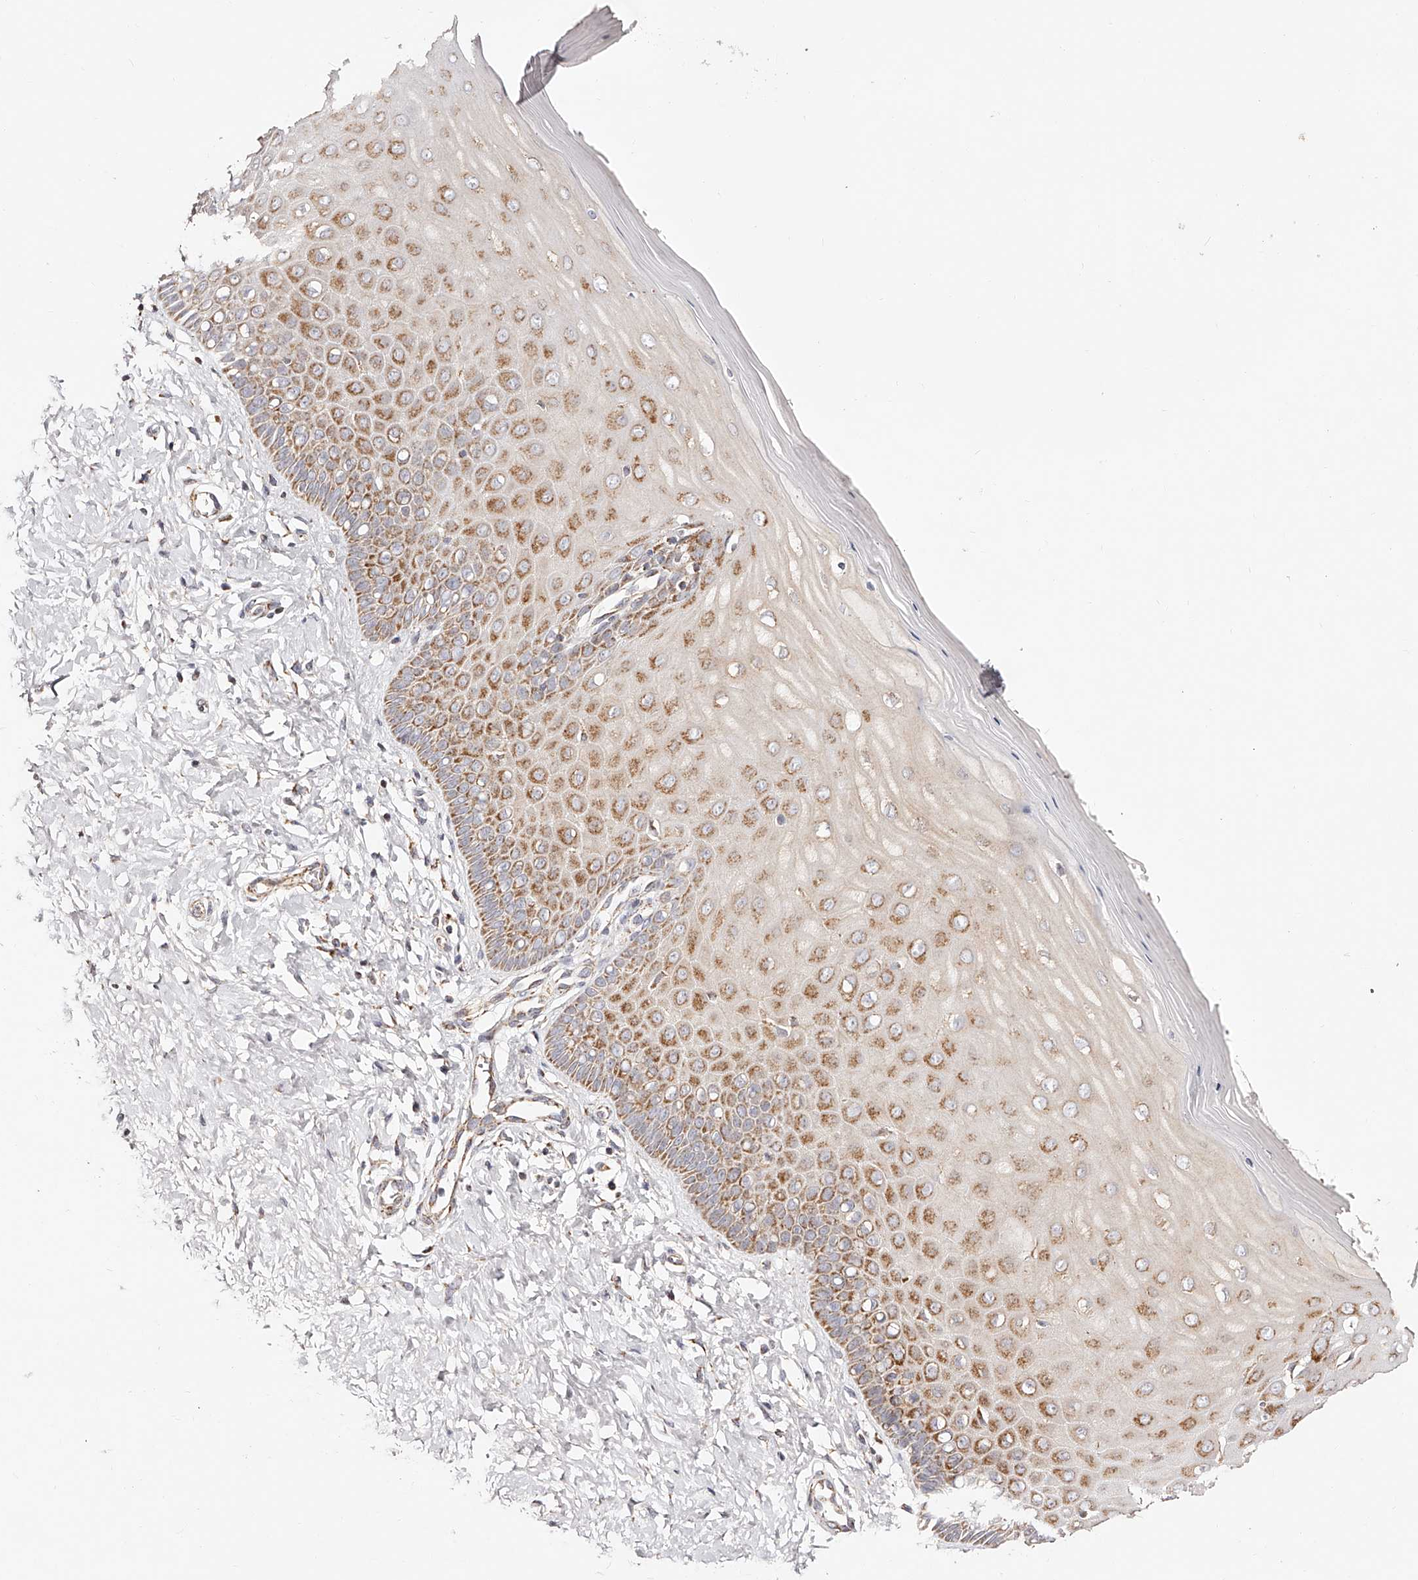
{"staining": {"intensity": "moderate", "quantity": ">75%", "location": "cytoplasmic/membranous"}, "tissue": "cervix", "cell_type": "Glandular cells", "image_type": "normal", "snomed": [{"axis": "morphology", "description": "Normal tissue, NOS"}, {"axis": "topography", "description": "Cervix"}], "caption": "Immunohistochemistry (IHC) (DAB) staining of normal cervix demonstrates moderate cytoplasmic/membranous protein expression in approximately >75% of glandular cells.", "gene": "NDUFV3", "patient": {"sex": "female", "age": 55}}